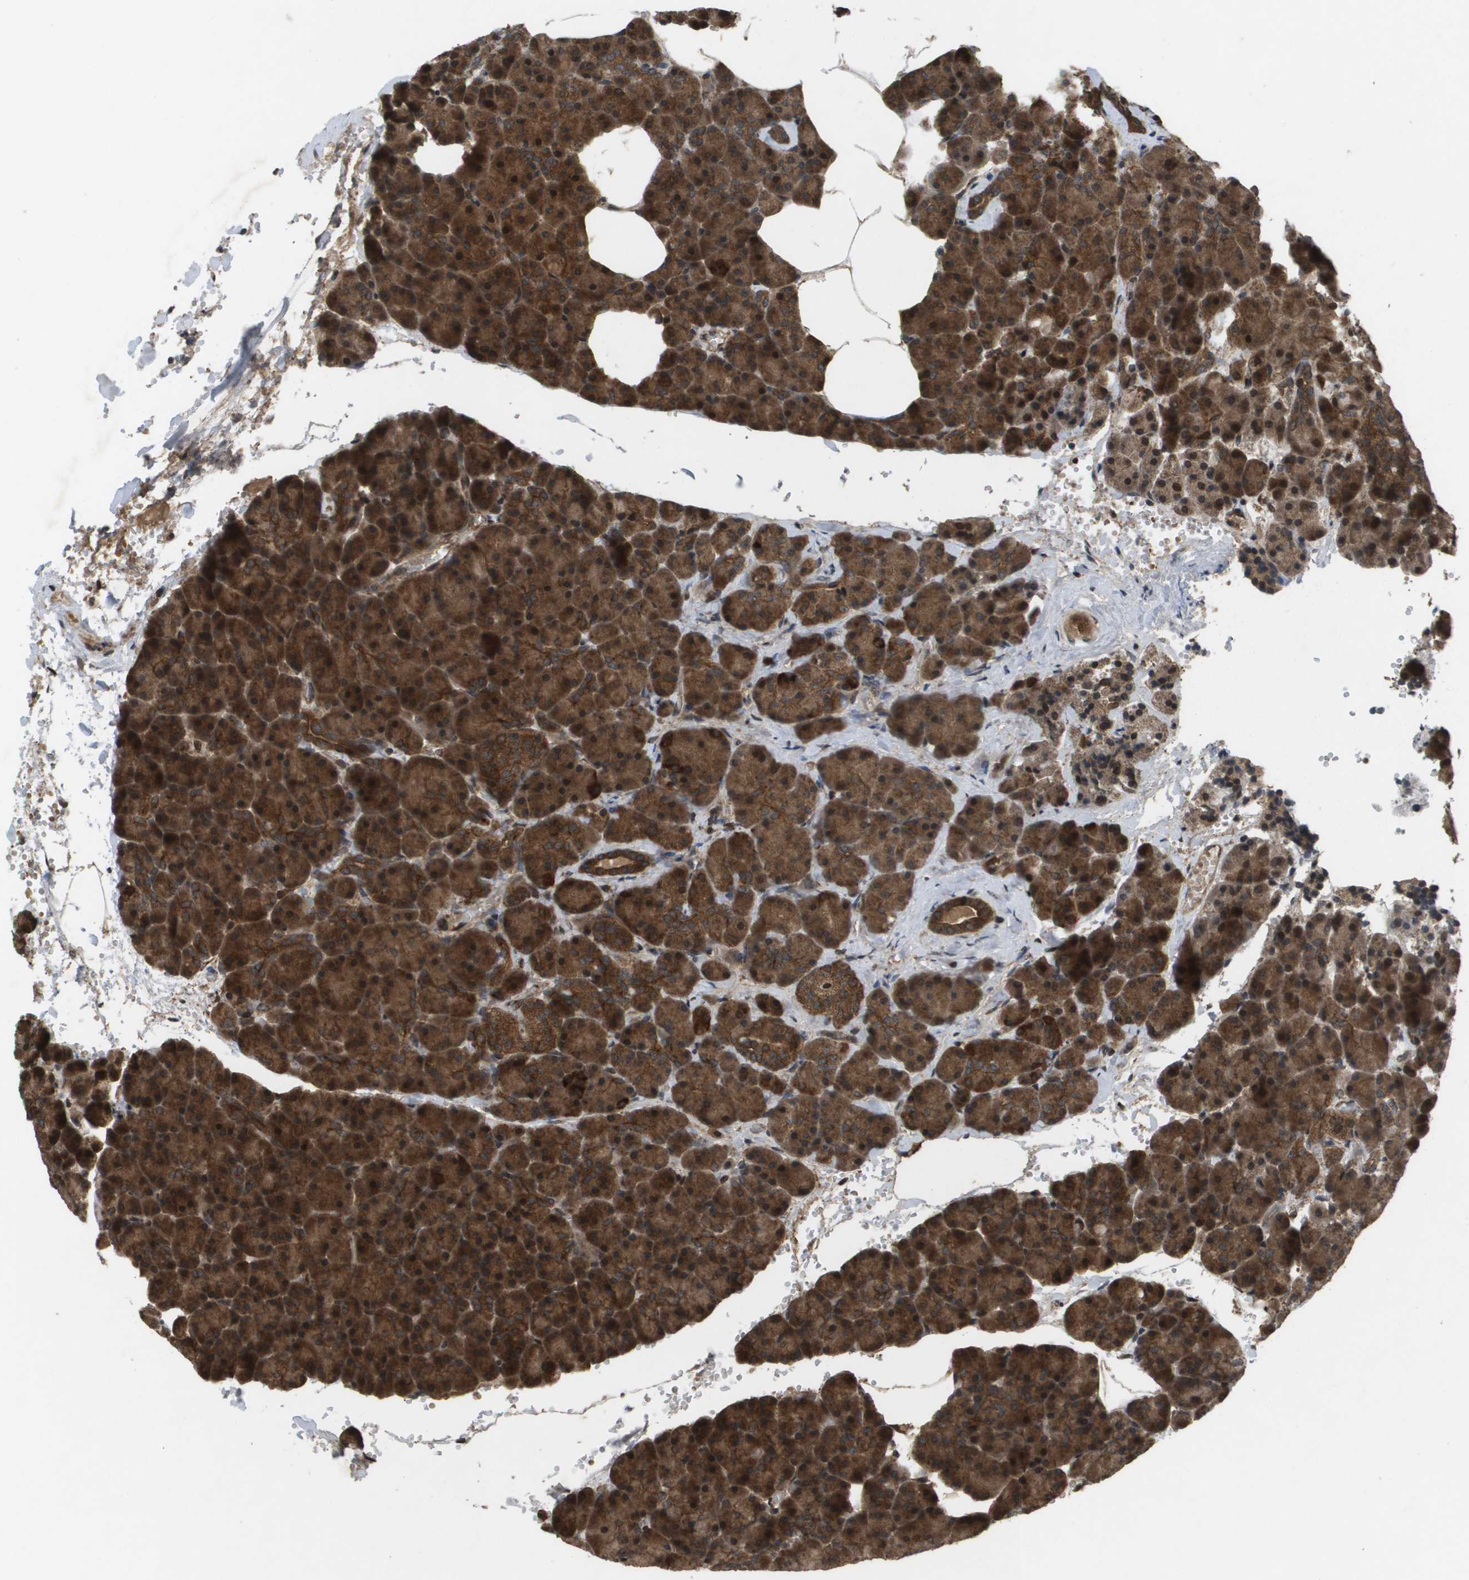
{"staining": {"intensity": "strong", "quantity": ">75%", "location": "cytoplasmic/membranous"}, "tissue": "pancreas", "cell_type": "Exocrine glandular cells", "image_type": "normal", "snomed": [{"axis": "morphology", "description": "Normal tissue, NOS"}, {"axis": "topography", "description": "Pancreas"}], "caption": "Immunohistochemistry image of benign pancreas stained for a protein (brown), which shows high levels of strong cytoplasmic/membranous expression in about >75% of exocrine glandular cells.", "gene": "KIF11", "patient": {"sex": "female", "age": 35}}